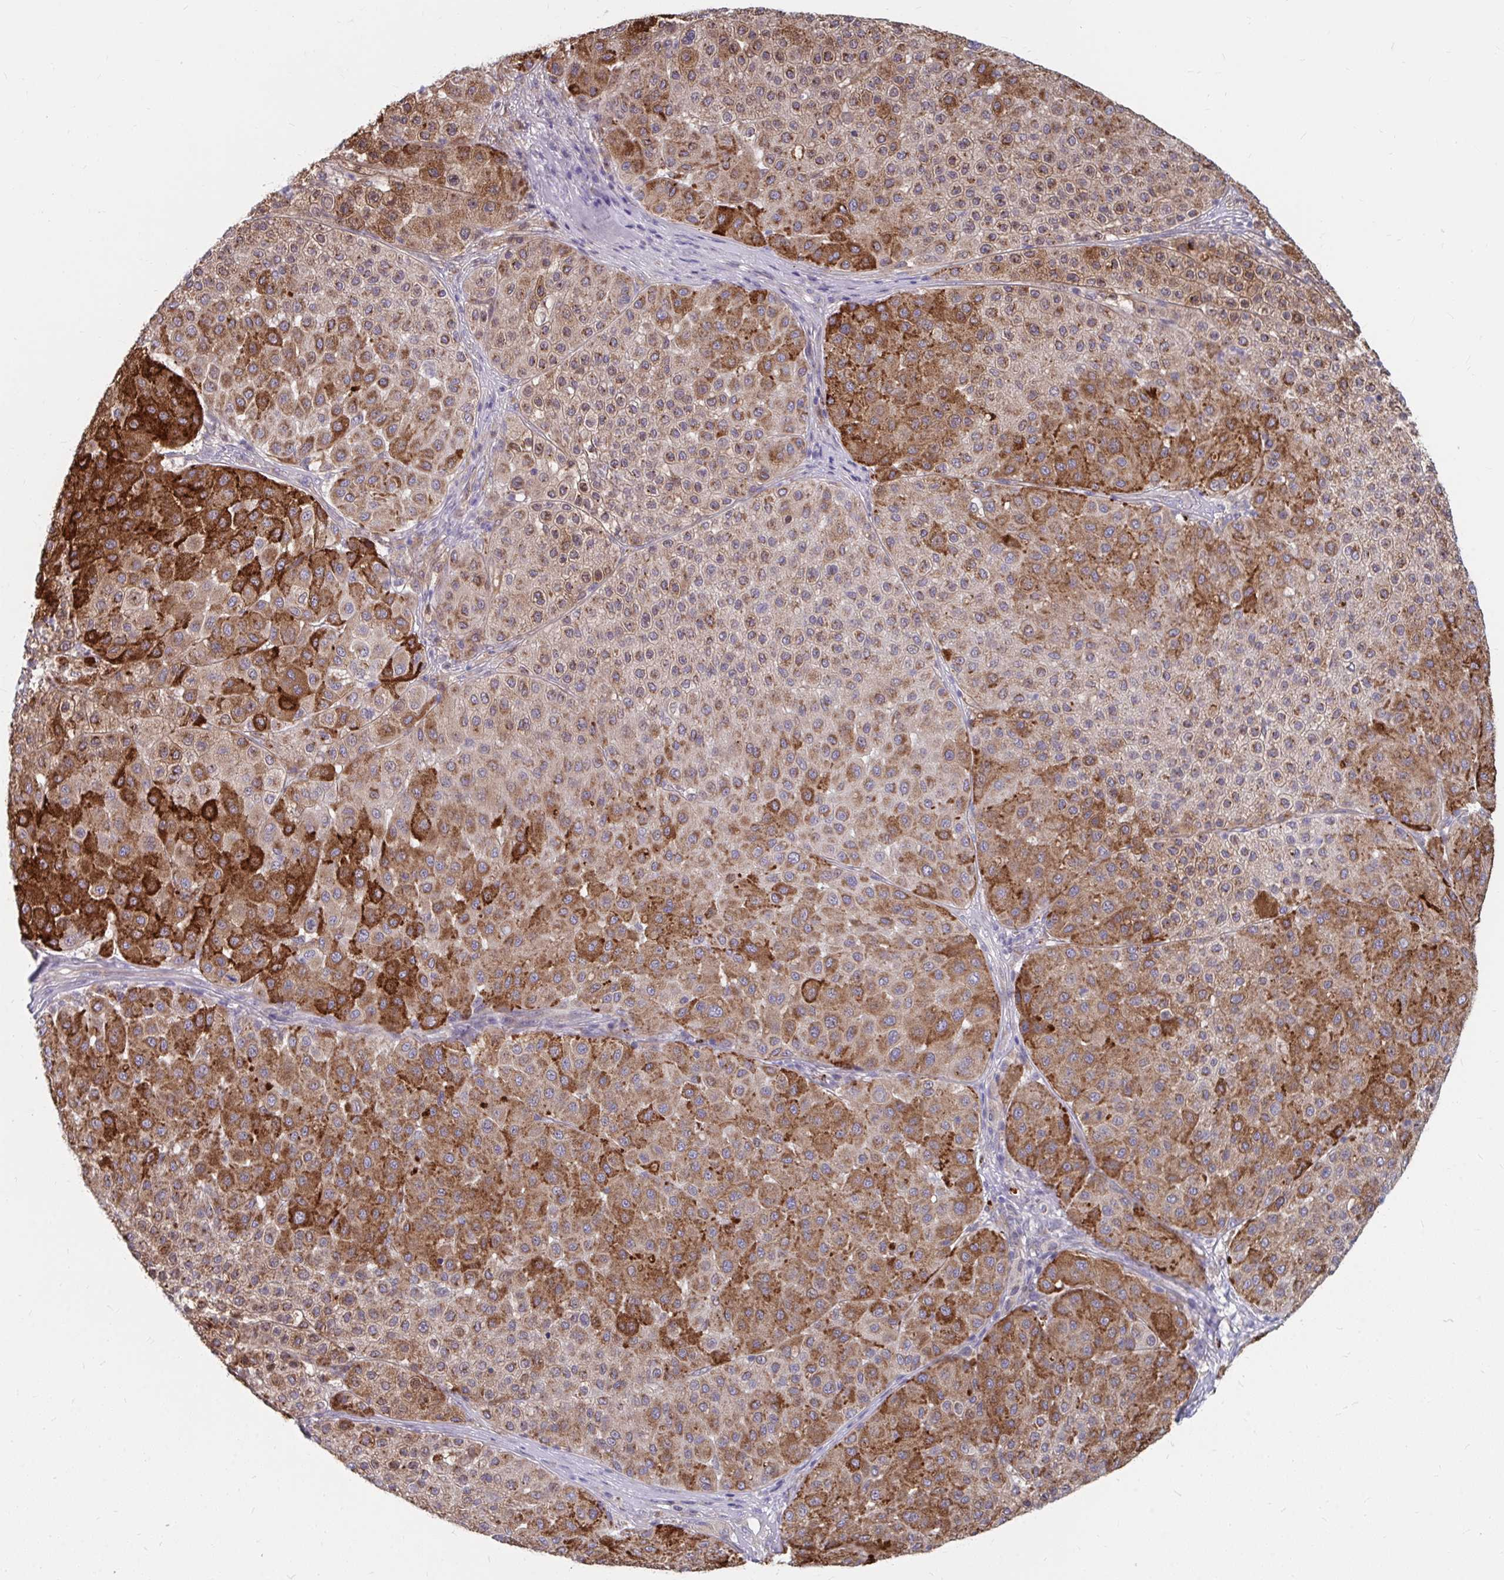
{"staining": {"intensity": "strong", "quantity": ">75%", "location": "cytoplasmic/membranous"}, "tissue": "melanoma", "cell_type": "Tumor cells", "image_type": "cancer", "snomed": [{"axis": "morphology", "description": "Malignant melanoma, Metastatic site"}, {"axis": "topography", "description": "Smooth muscle"}], "caption": "Human melanoma stained for a protein (brown) exhibits strong cytoplasmic/membranous positive positivity in approximately >75% of tumor cells.", "gene": "PABIR3", "patient": {"sex": "male", "age": 41}}